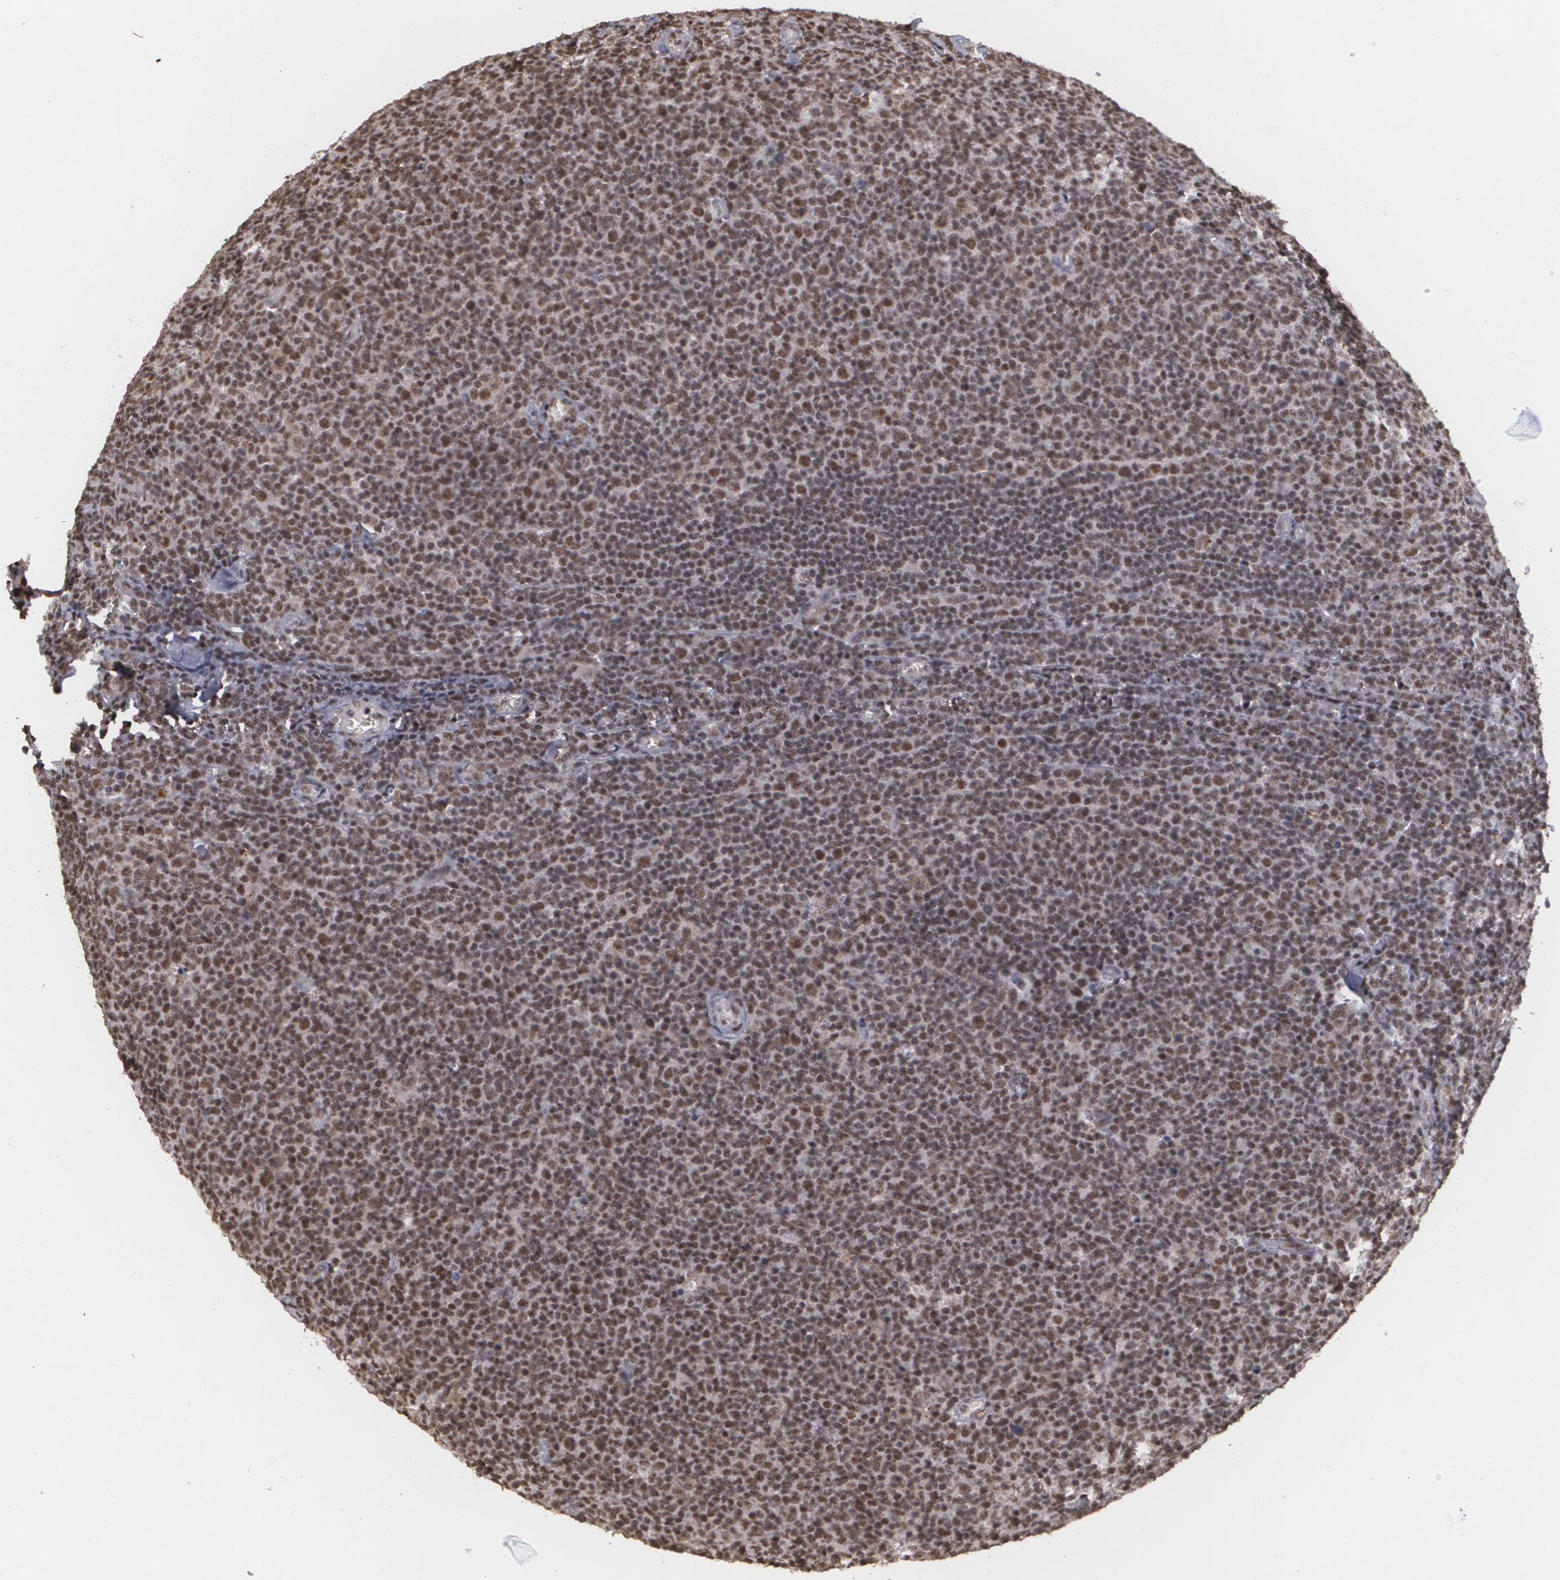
{"staining": {"intensity": "strong", "quantity": ">75%", "location": "nuclear"}, "tissue": "lymphoma", "cell_type": "Tumor cells", "image_type": "cancer", "snomed": [{"axis": "morphology", "description": "Malignant lymphoma, non-Hodgkin's type, Low grade"}, {"axis": "topography", "description": "Lymph node"}], "caption": "This is a photomicrograph of immunohistochemistry (IHC) staining of low-grade malignant lymphoma, non-Hodgkin's type, which shows strong positivity in the nuclear of tumor cells.", "gene": "RXRB", "patient": {"sex": "male", "age": 74}}